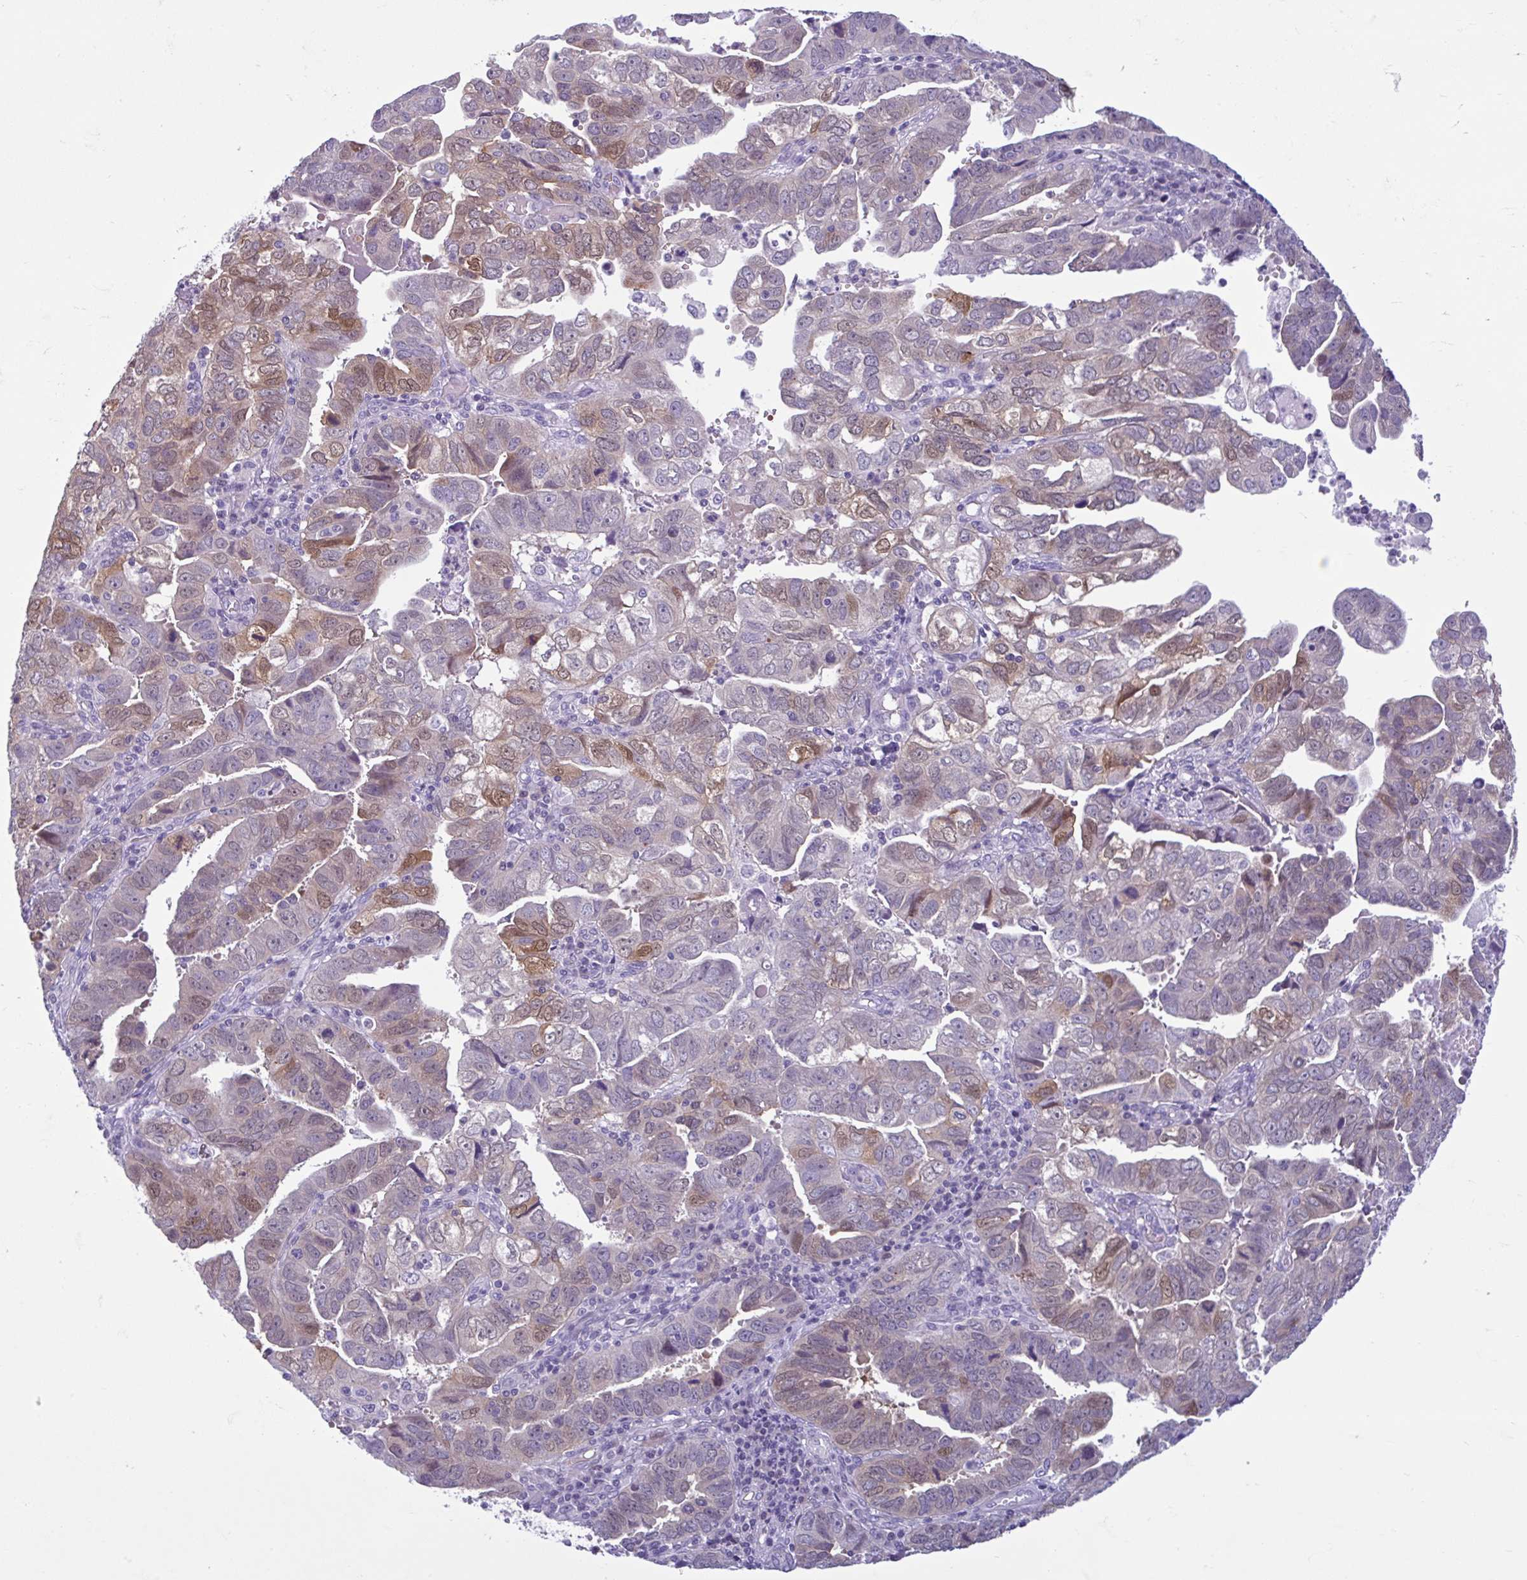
{"staining": {"intensity": "moderate", "quantity": "<25%", "location": "cytoplasmic/membranous"}, "tissue": "endometrial cancer", "cell_type": "Tumor cells", "image_type": "cancer", "snomed": [{"axis": "morphology", "description": "Adenocarcinoma, NOS"}, {"axis": "topography", "description": "Uterus"}], "caption": "Tumor cells exhibit moderate cytoplasmic/membranous staining in approximately <25% of cells in endometrial cancer (adenocarcinoma). (DAB = brown stain, brightfield microscopy at high magnification).", "gene": "FAM153A", "patient": {"sex": "female", "age": 62}}